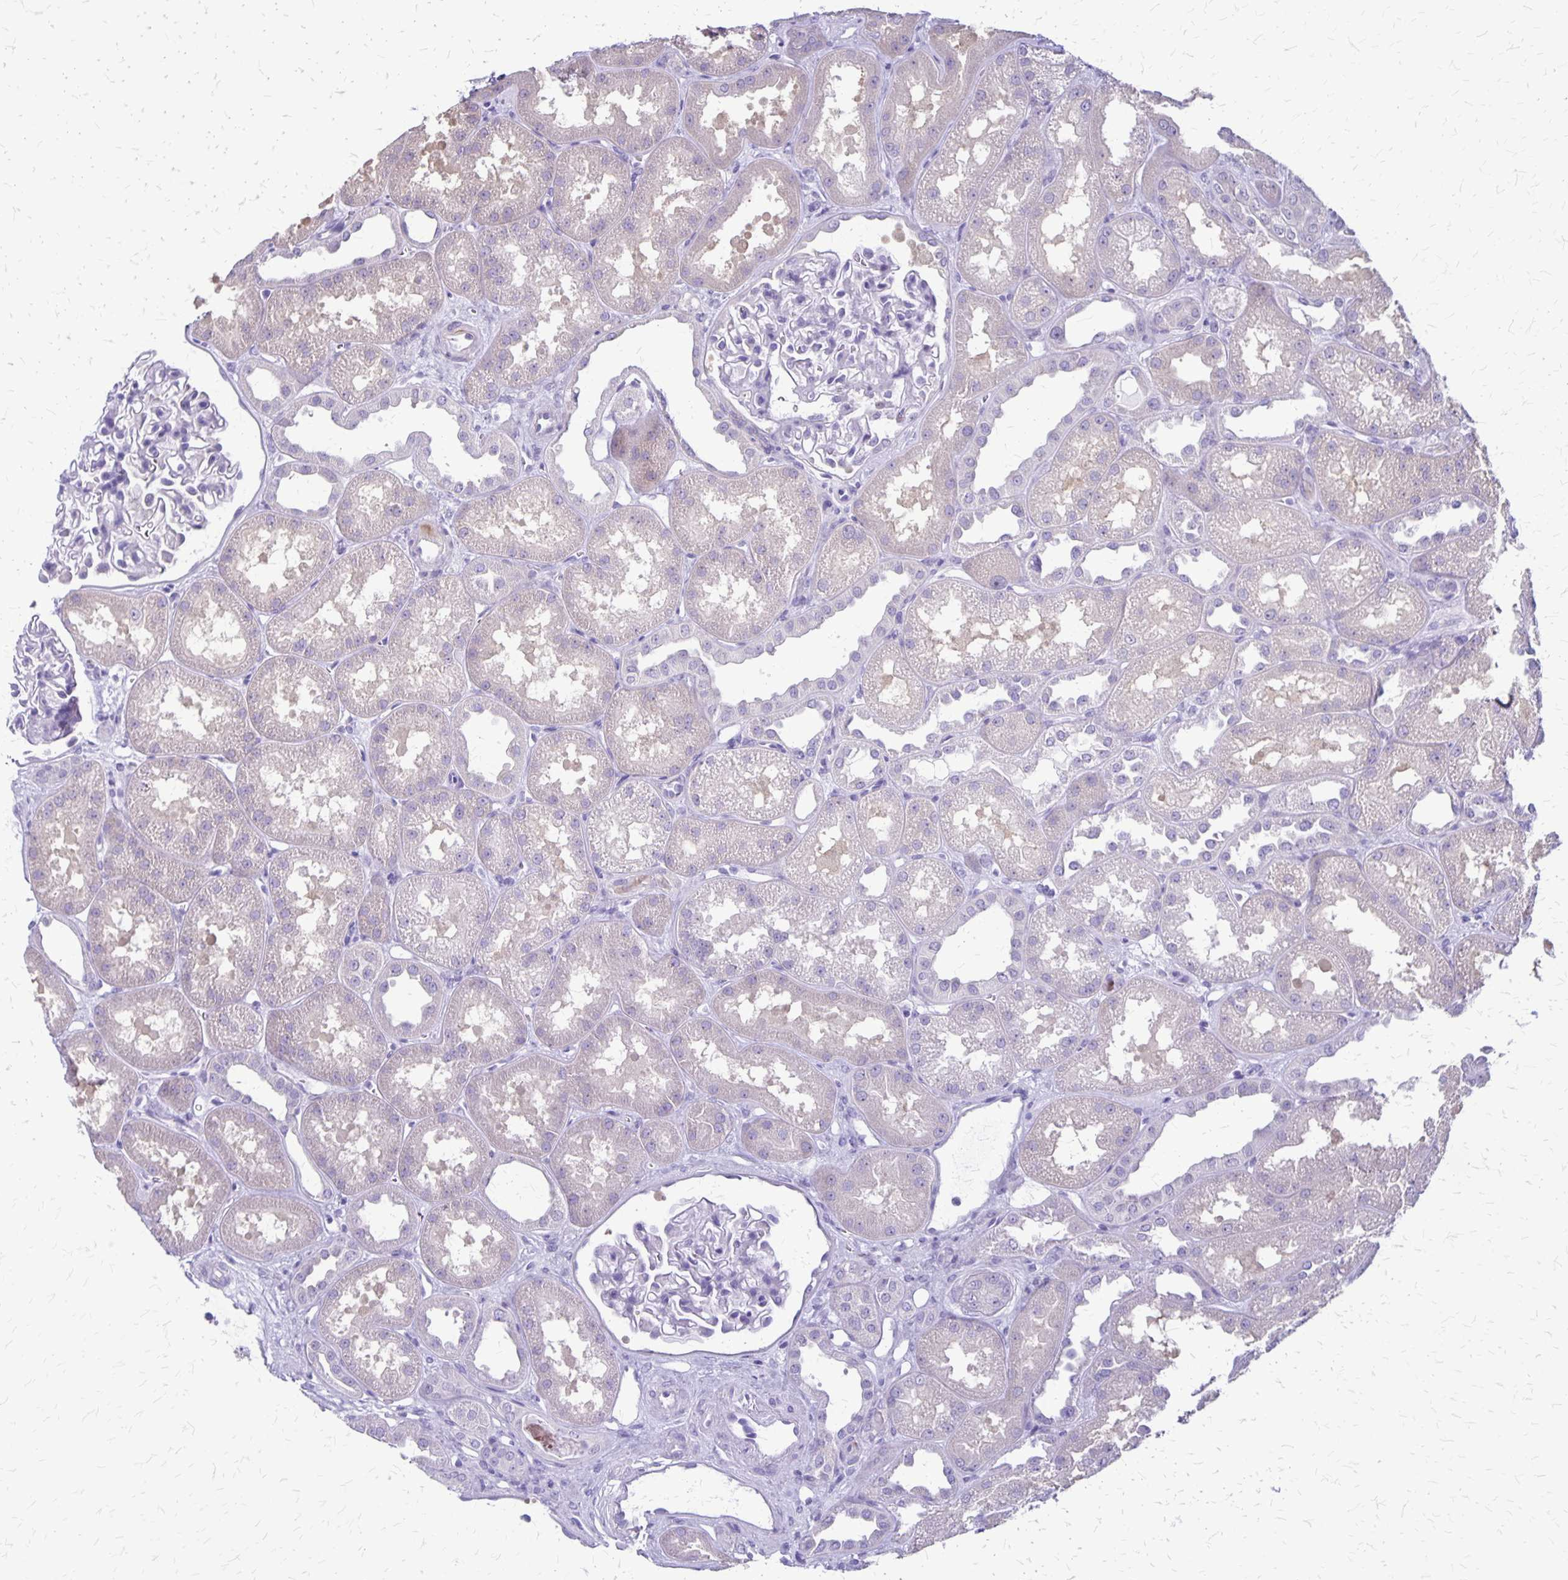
{"staining": {"intensity": "negative", "quantity": "none", "location": "none"}, "tissue": "kidney", "cell_type": "Cells in glomeruli", "image_type": "normal", "snomed": [{"axis": "morphology", "description": "Normal tissue, NOS"}, {"axis": "topography", "description": "Kidney"}], "caption": "Micrograph shows no significant protein staining in cells in glomeruli of unremarkable kidney. (DAB immunohistochemistry (IHC) visualized using brightfield microscopy, high magnification).", "gene": "PLXNB3", "patient": {"sex": "male", "age": 61}}